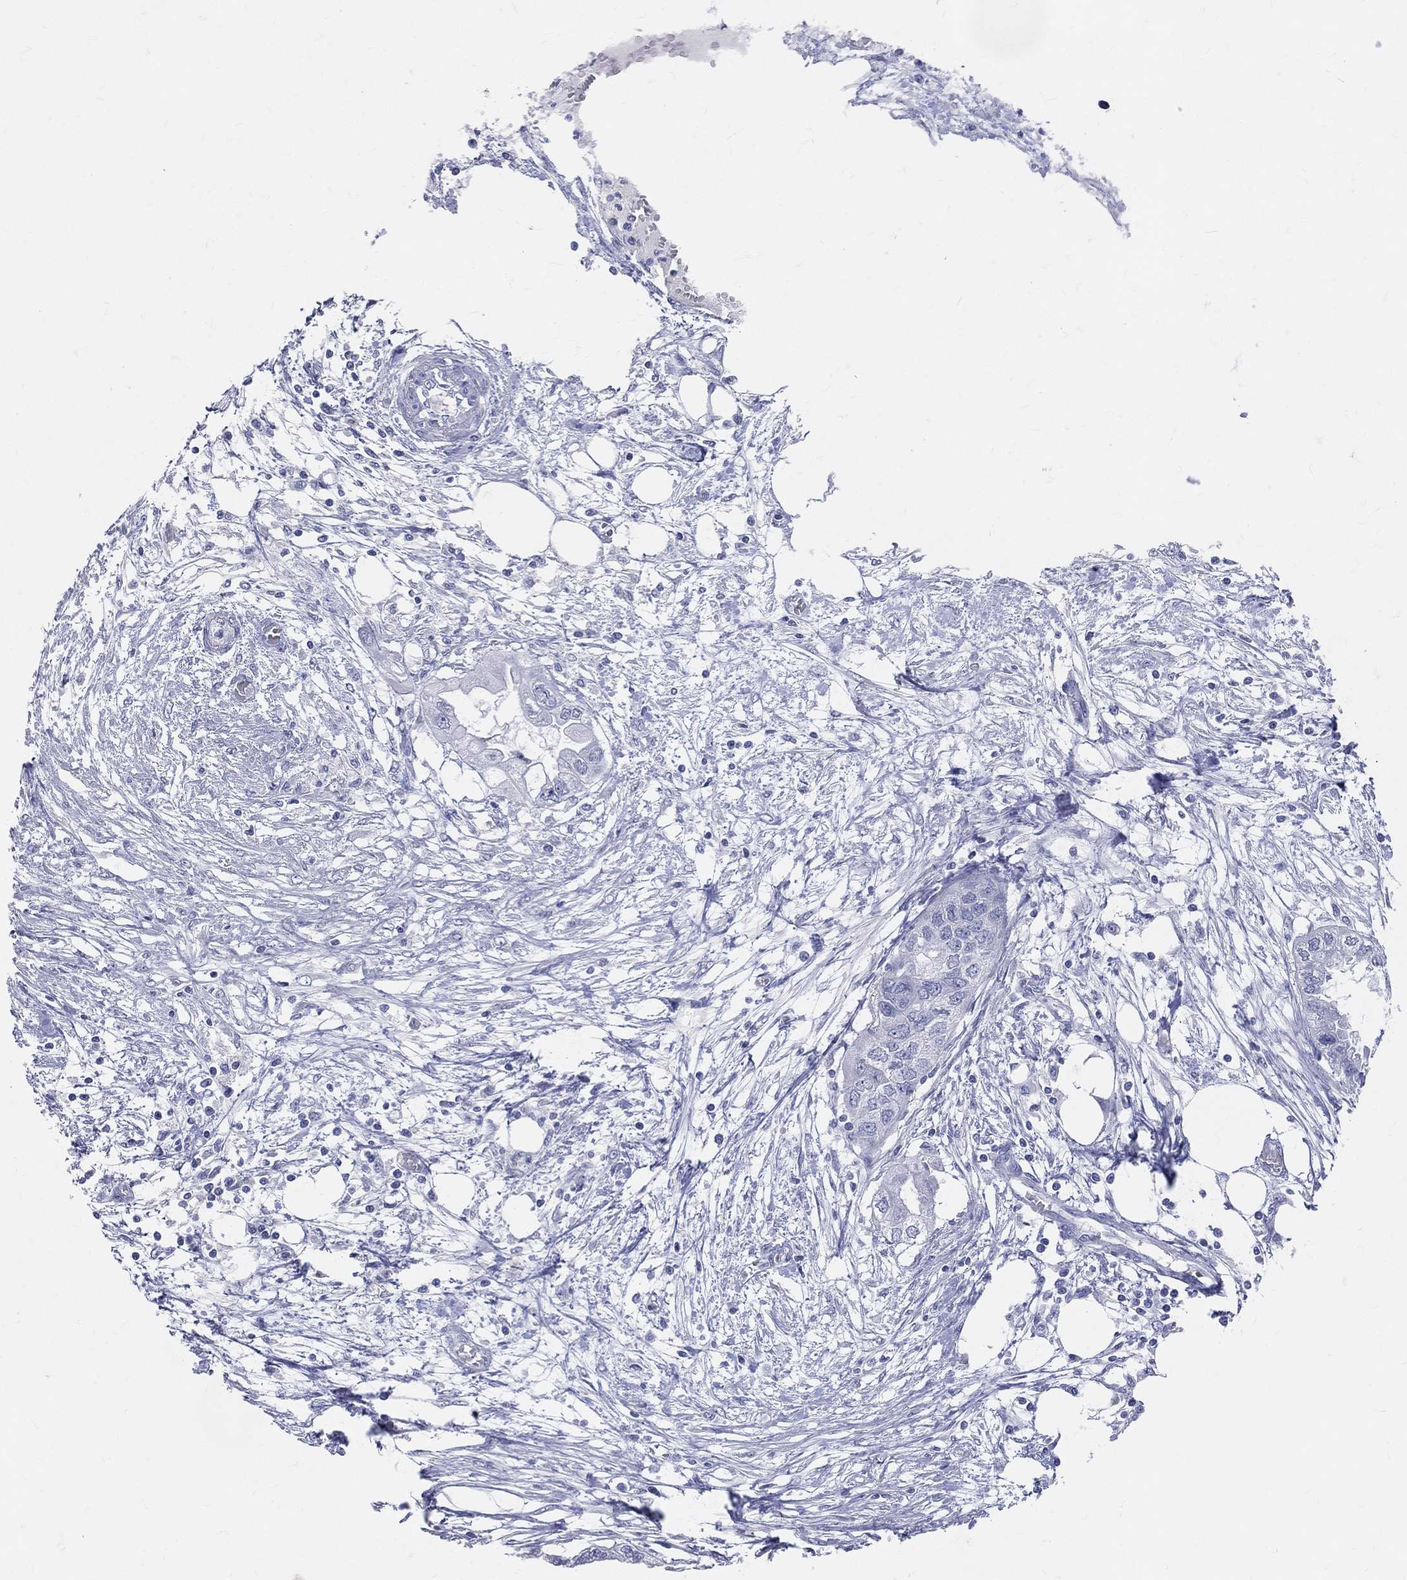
{"staining": {"intensity": "negative", "quantity": "none", "location": "none"}, "tissue": "endometrial cancer", "cell_type": "Tumor cells", "image_type": "cancer", "snomed": [{"axis": "morphology", "description": "Adenocarcinoma, NOS"}, {"axis": "morphology", "description": "Adenocarcinoma, metastatic, NOS"}, {"axis": "topography", "description": "Adipose tissue"}, {"axis": "topography", "description": "Endometrium"}], "caption": "Immunohistochemical staining of human endometrial cancer (adenocarcinoma) reveals no significant expression in tumor cells.", "gene": "LAT", "patient": {"sex": "female", "age": 67}}